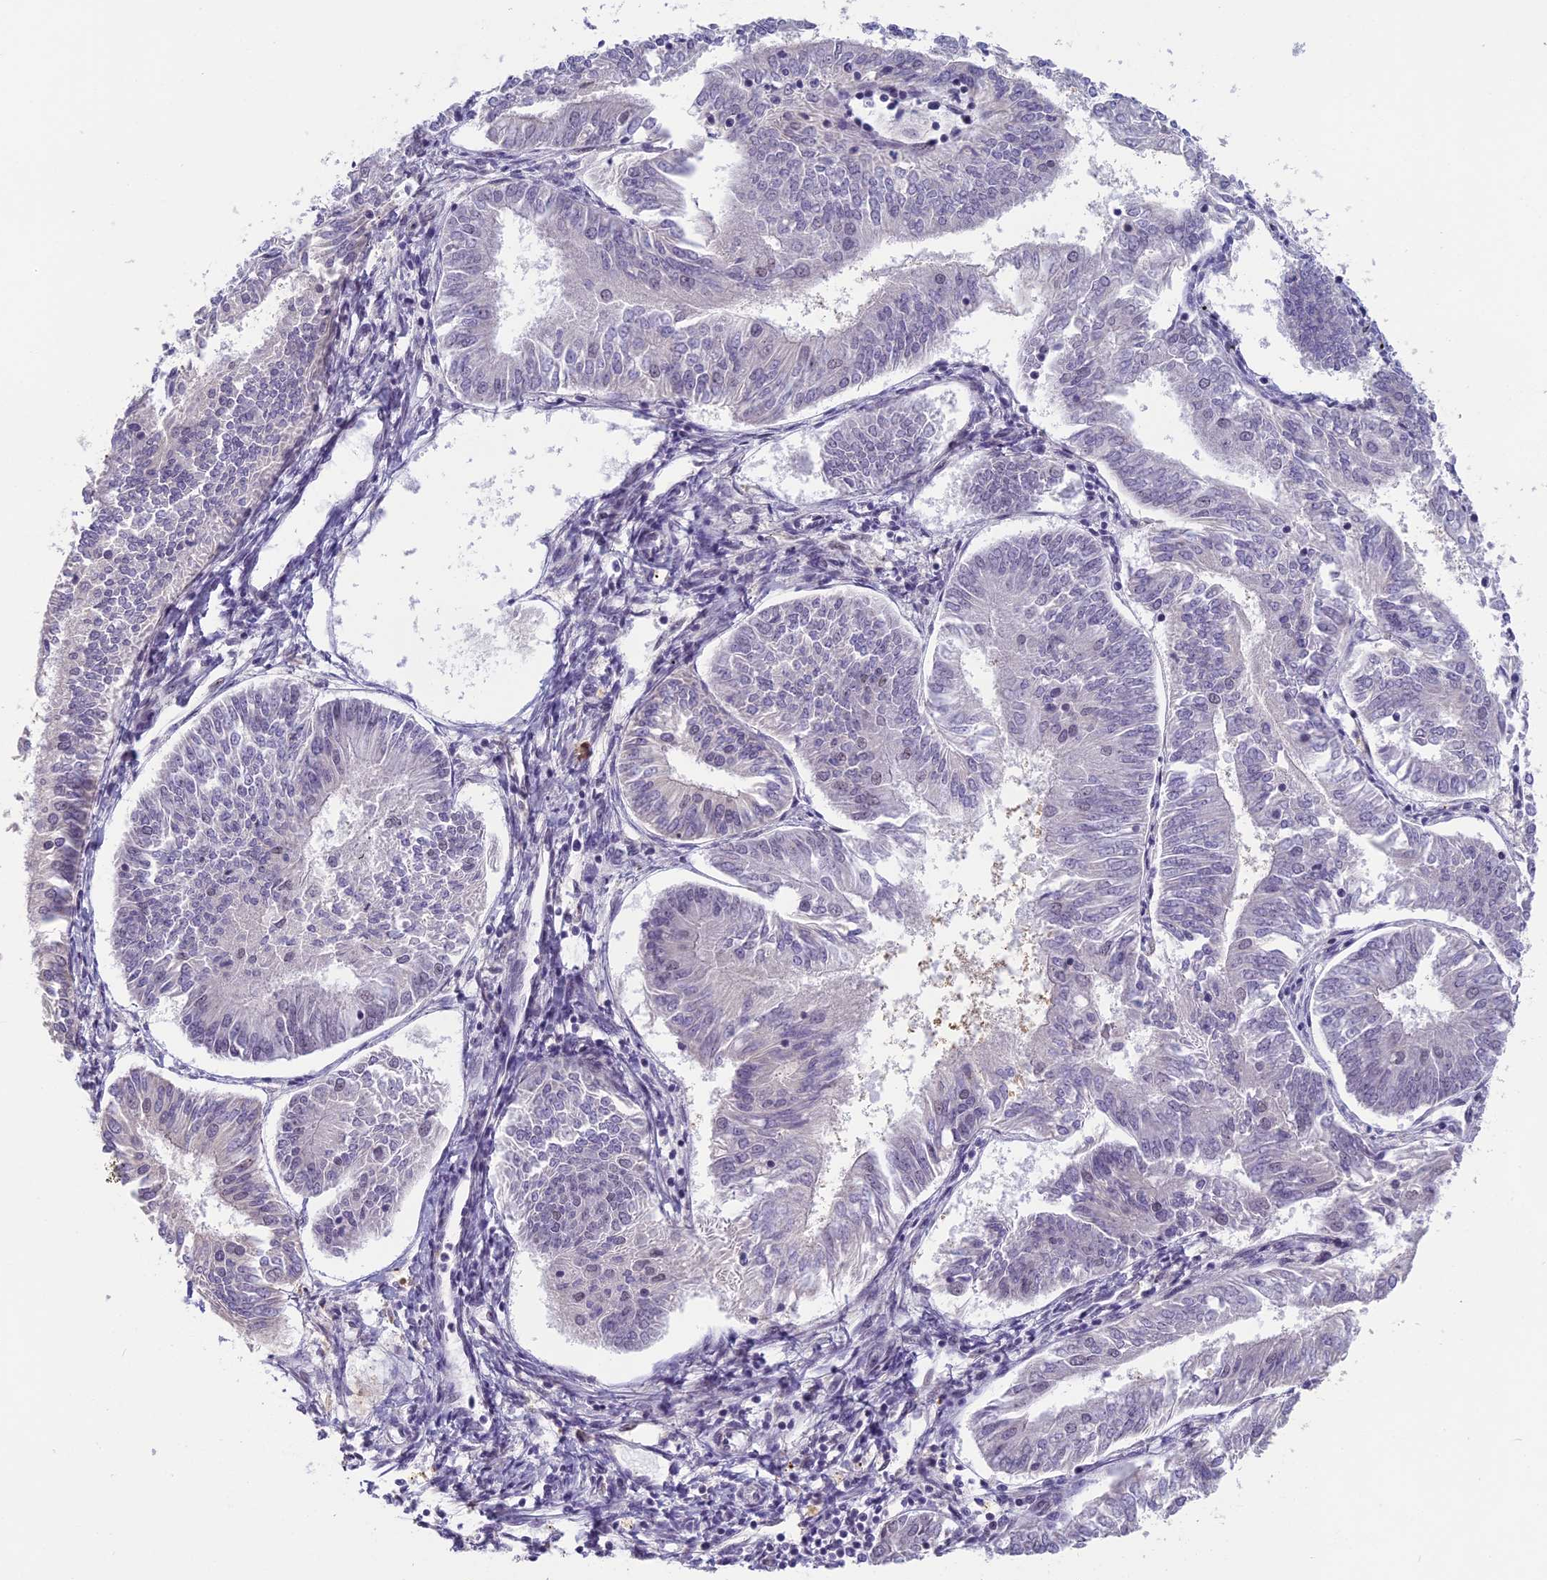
{"staining": {"intensity": "negative", "quantity": "none", "location": "none"}, "tissue": "endometrial cancer", "cell_type": "Tumor cells", "image_type": "cancer", "snomed": [{"axis": "morphology", "description": "Adenocarcinoma, NOS"}, {"axis": "topography", "description": "Endometrium"}], "caption": "Immunohistochemistry (IHC) micrograph of human endometrial cancer stained for a protein (brown), which shows no positivity in tumor cells.", "gene": "MORF4L1", "patient": {"sex": "female", "age": 58}}